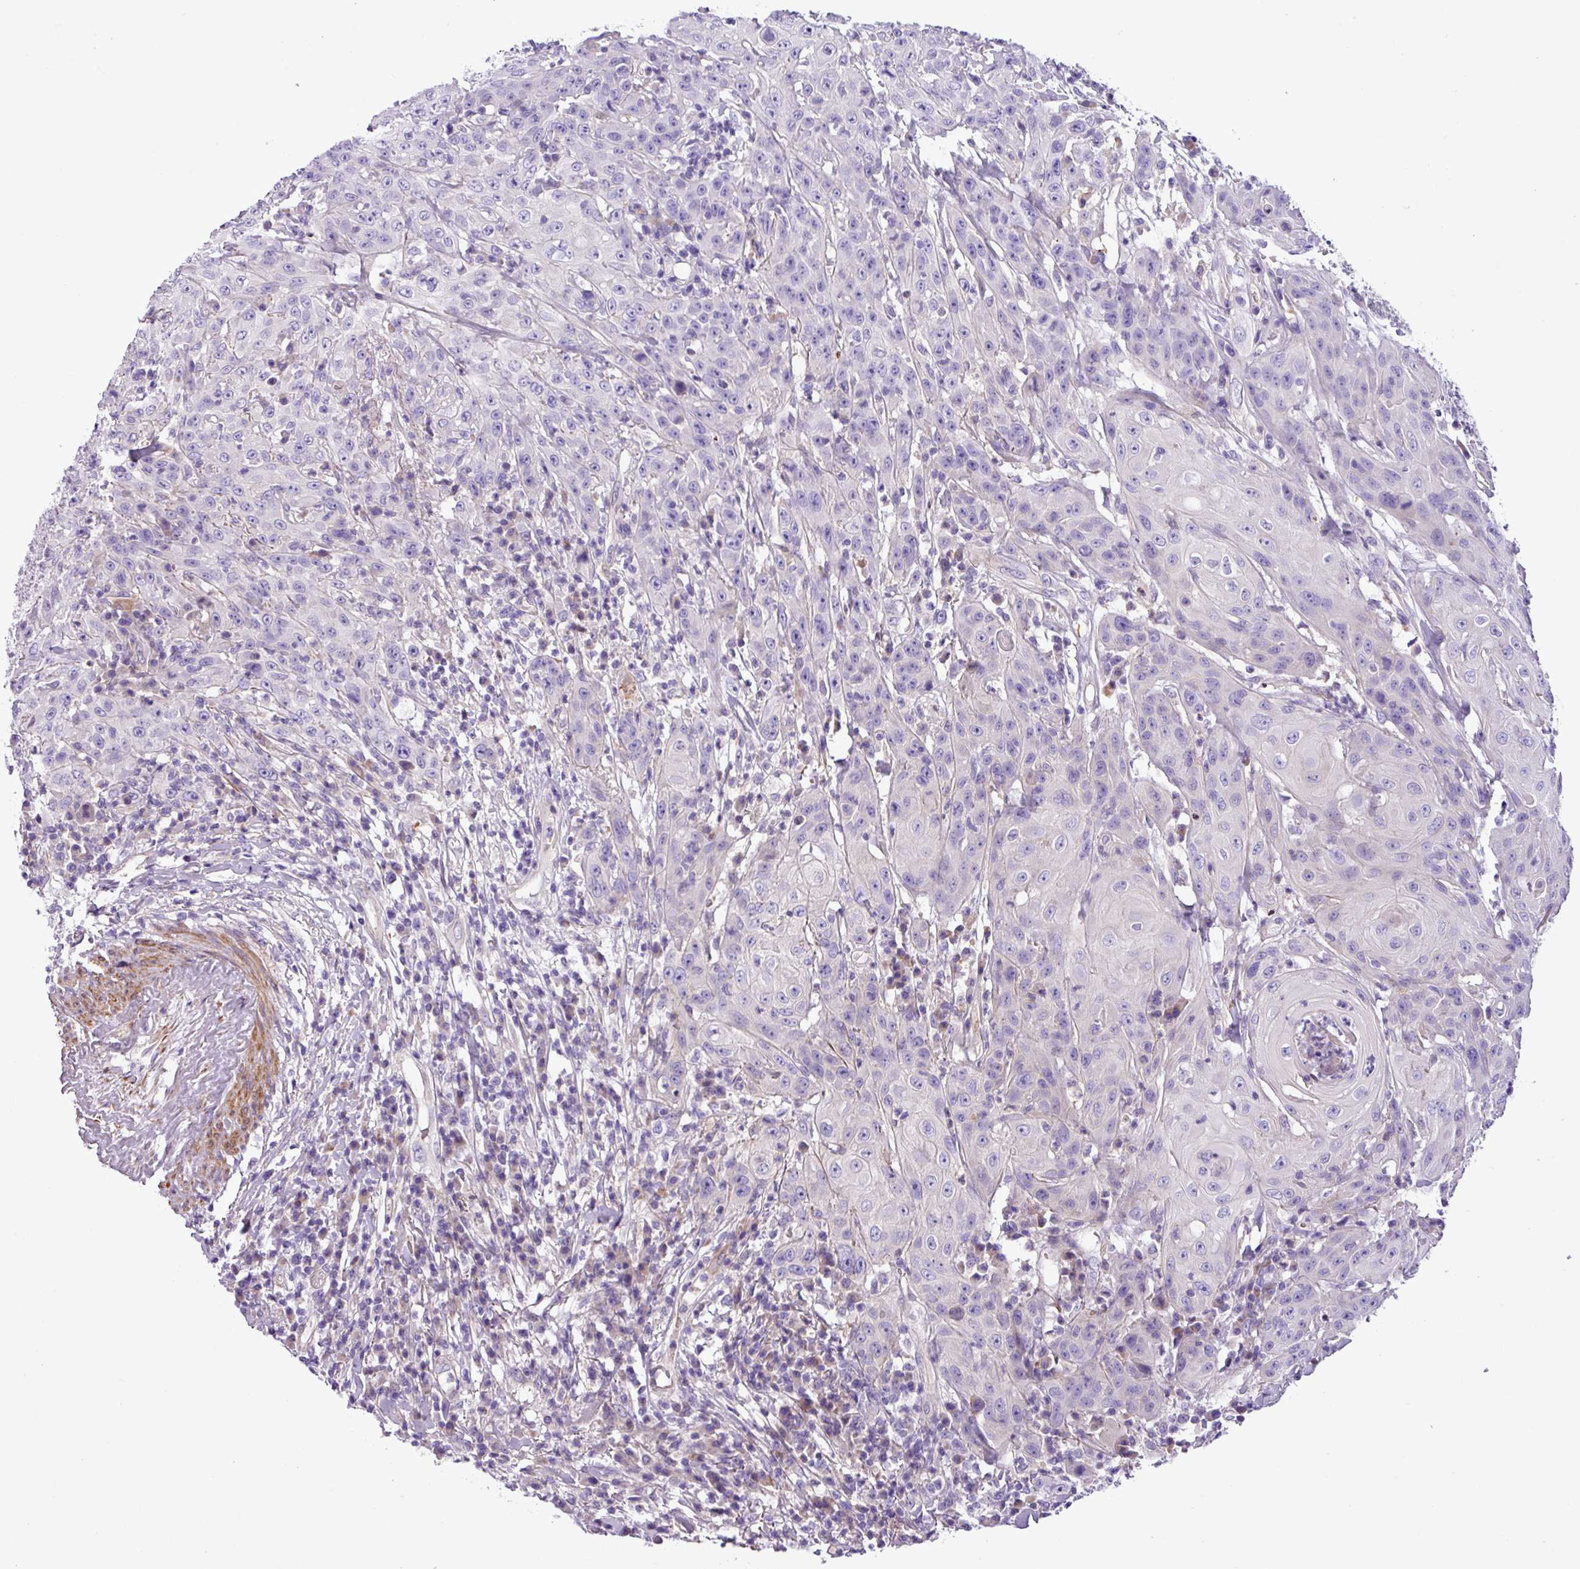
{"staining": {"intensity": "negative", "quantity": "none", "location": "none"}, "tissue": "head and neck cancer", "cell_type": "Tumor cells", "image_type": "cancer", "snomed": [{"axis": "morphology", "description": "Squamous cell carcinoma, NOS"}, {"axis": "topography", "description": "Skin"}, {"axis": "topography", "description": "Head-Neck"}], "caption": "Histopathology image shows no significant protein positivity in tumor cells of head and neck cancer.", "gene": "C11orf91", "patient": {"sex": "male", "age": 80}}